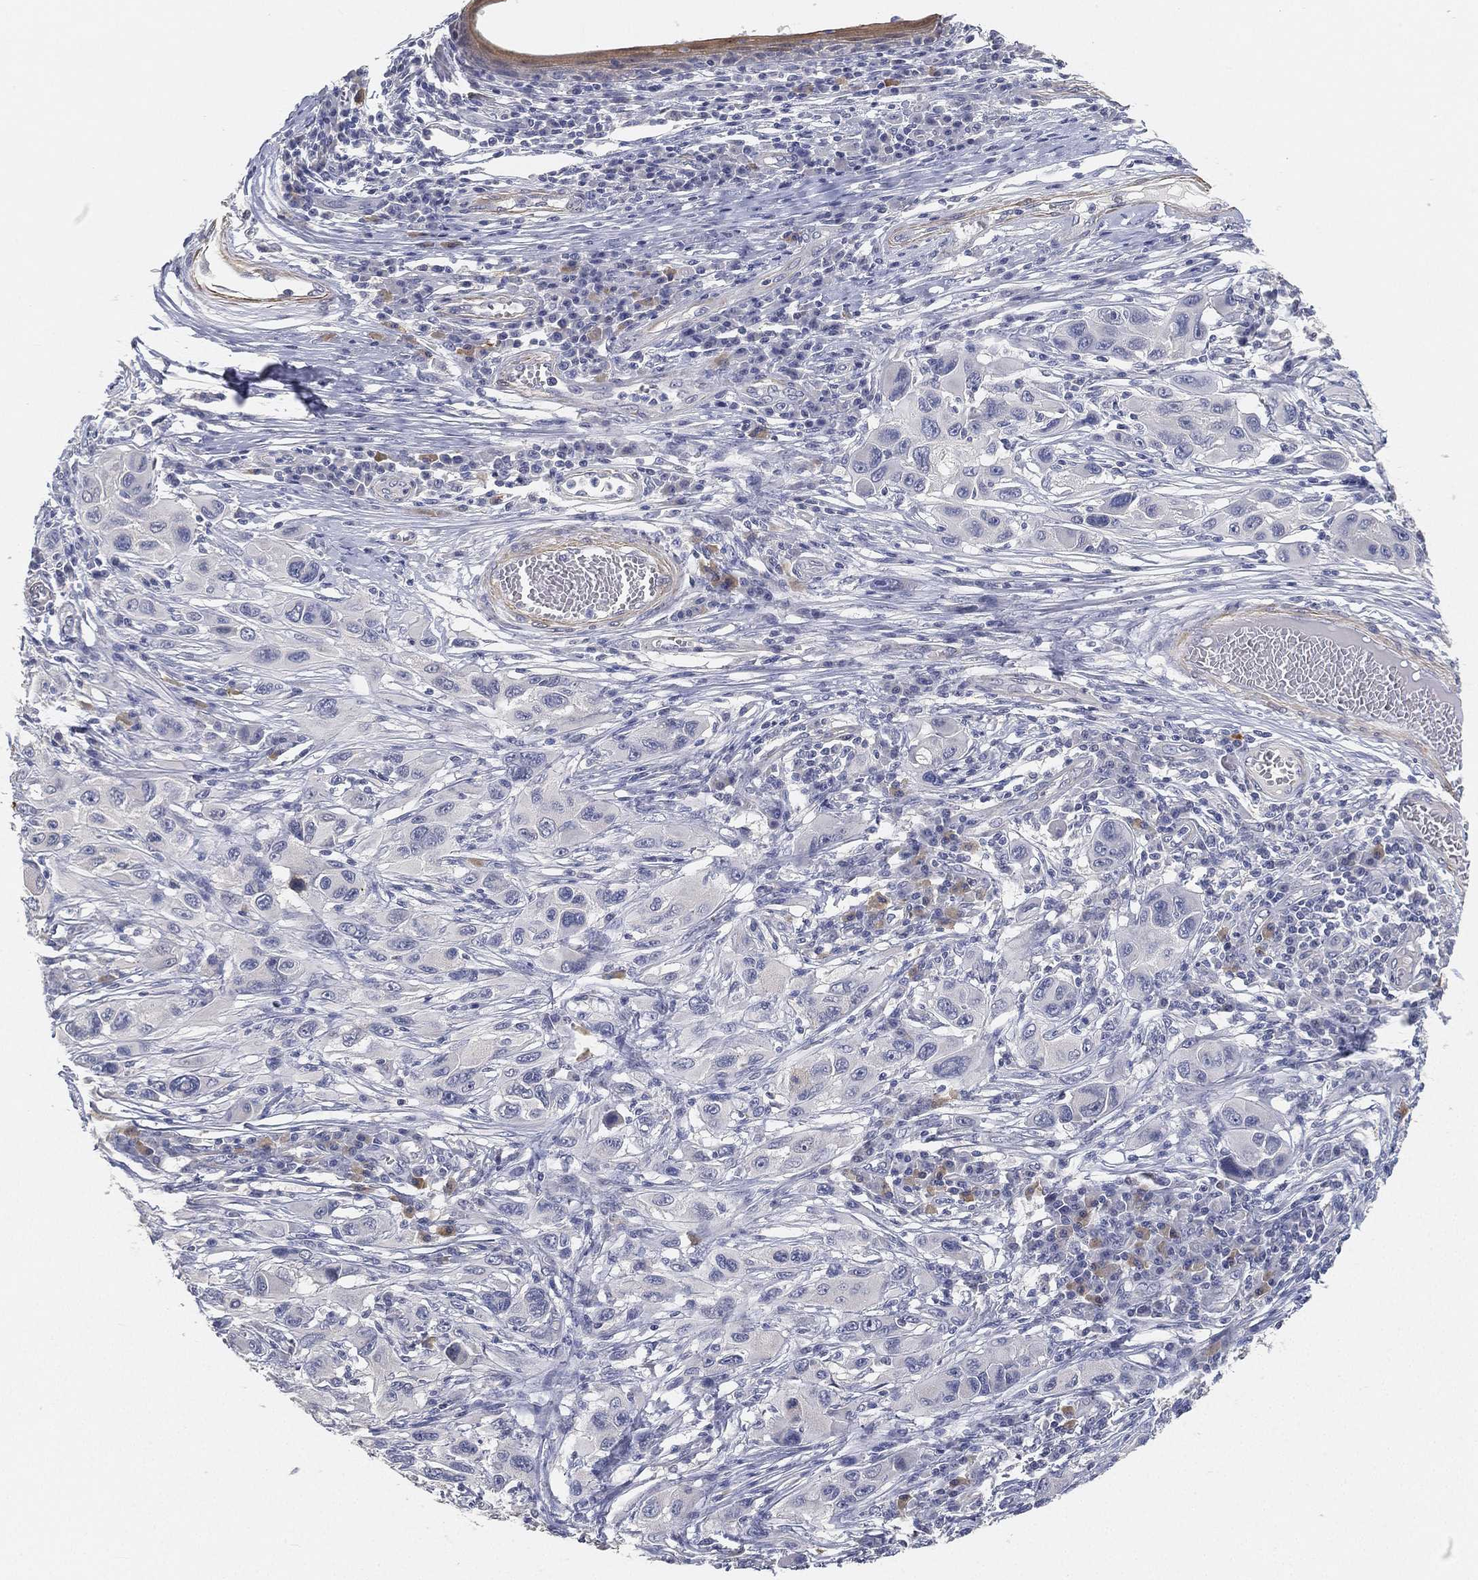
{"staining": {"intensity": "negative", "quantity": "none", "location": "none"}, "tissue": "melanoma", "cell_type": "Tumor cells", "image_type": "cancer", "snomed": [{"axis": "morphology", "description": "Malignant melanoma, NOS"}, {"axis": "topography", "description": "Skin"}], "caption": "Malignant melanoma stained for a protein using immunohistochemistry (IHC) reveals no expression tumor cells.", "gene": "GPR61", "patient": {"sex": "male", "age": 53}}